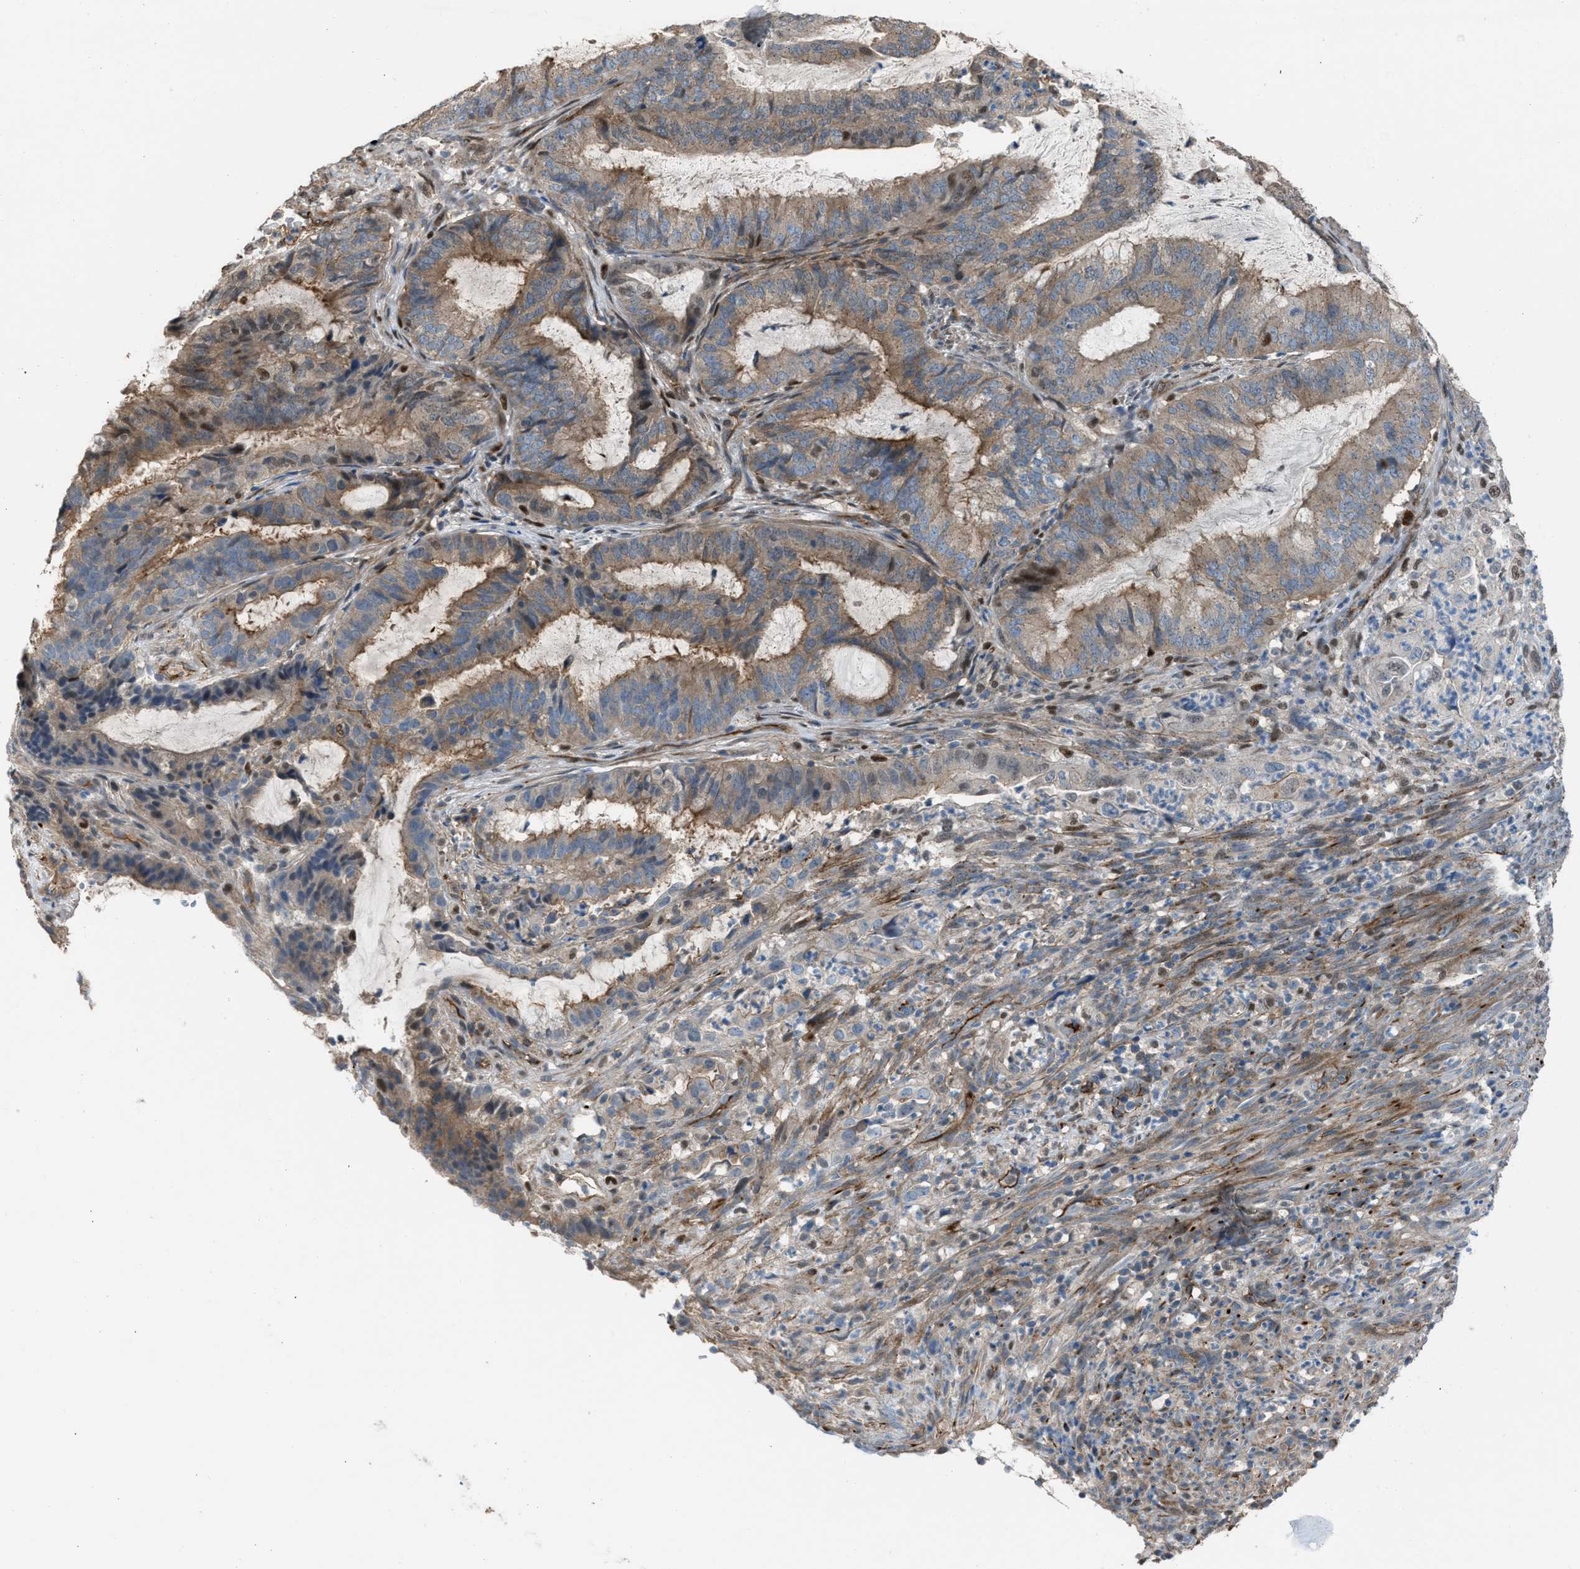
{"staining": {"intensity": "moderate", "quantity": "25%-75%", "location": "cytoplasmic/membranous"}, "tissue": "endometrial cancer", "cell_type": "Tumor cells", "image_type": "cancer", "snomed": [{"axis": "morphology", "description": "Adenocarcinoma, NOS"}, {"axis": "topography", "description": "Endometrium"}], "caption": "Adenocarcinoma (endometrial) stained with a protein marker reveals moderate staining in tumor cells.", "gene": "CRTC1", "patient": {"sex": "female", "age": 51}}